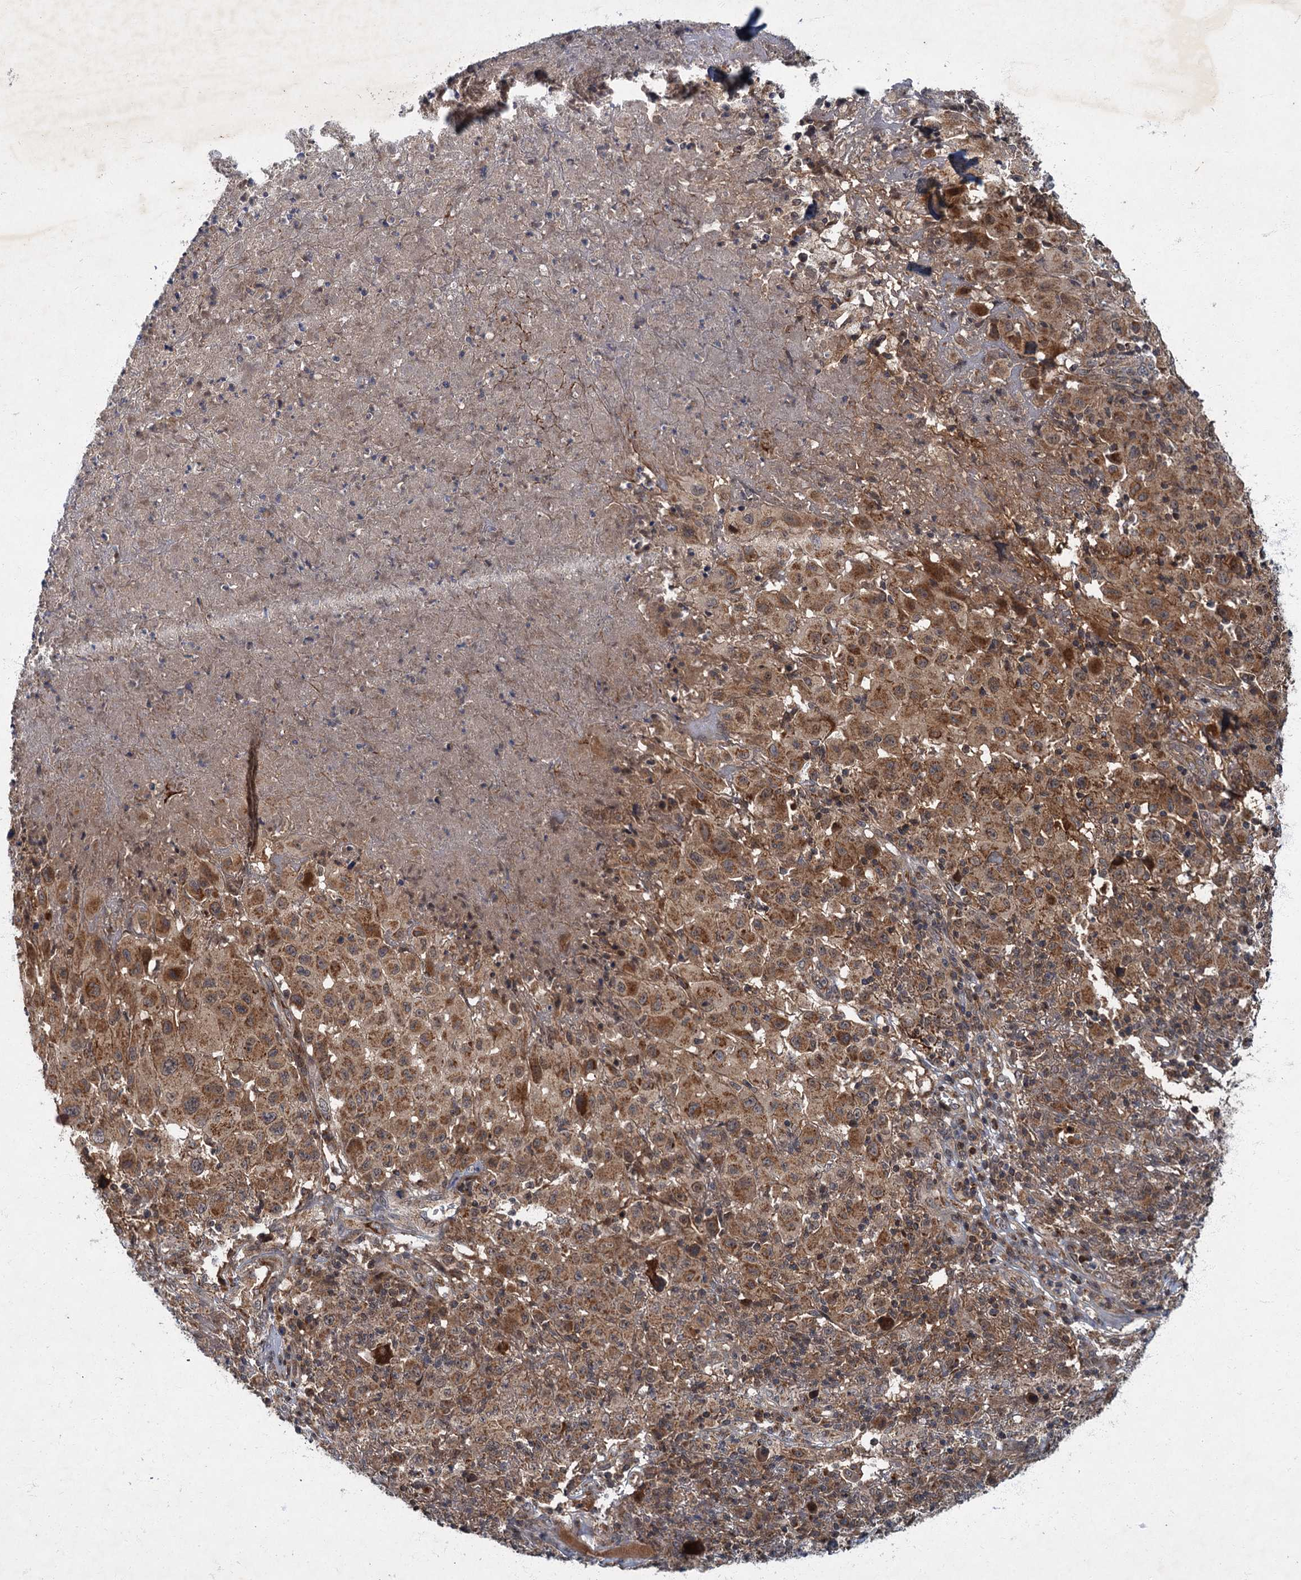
{"staining": {"intensity": "moderate", "quantity": ">75%", "location": "cytoplasmic/membranous"}, "tissue": "melanoma", "cell_type": "Tumor cells", "image_type": "cancer", "snomed": [{"axis": "morphology", "description": "Malignant melanoma, NOS"}, {"axis": "topography", "description": "Skin"}], "caption": "Immunohistochemical staining of human melanoma shows moderate cytoplasmic/membranous protein expression in approximately >75% of tumor cells. (DAB (3,3'-diaminobenzidine) = brown stain, brightfield microscopy at high magnification).", "gene": "SLC11A2", "patient": {"sex": "male", "age": 73}}